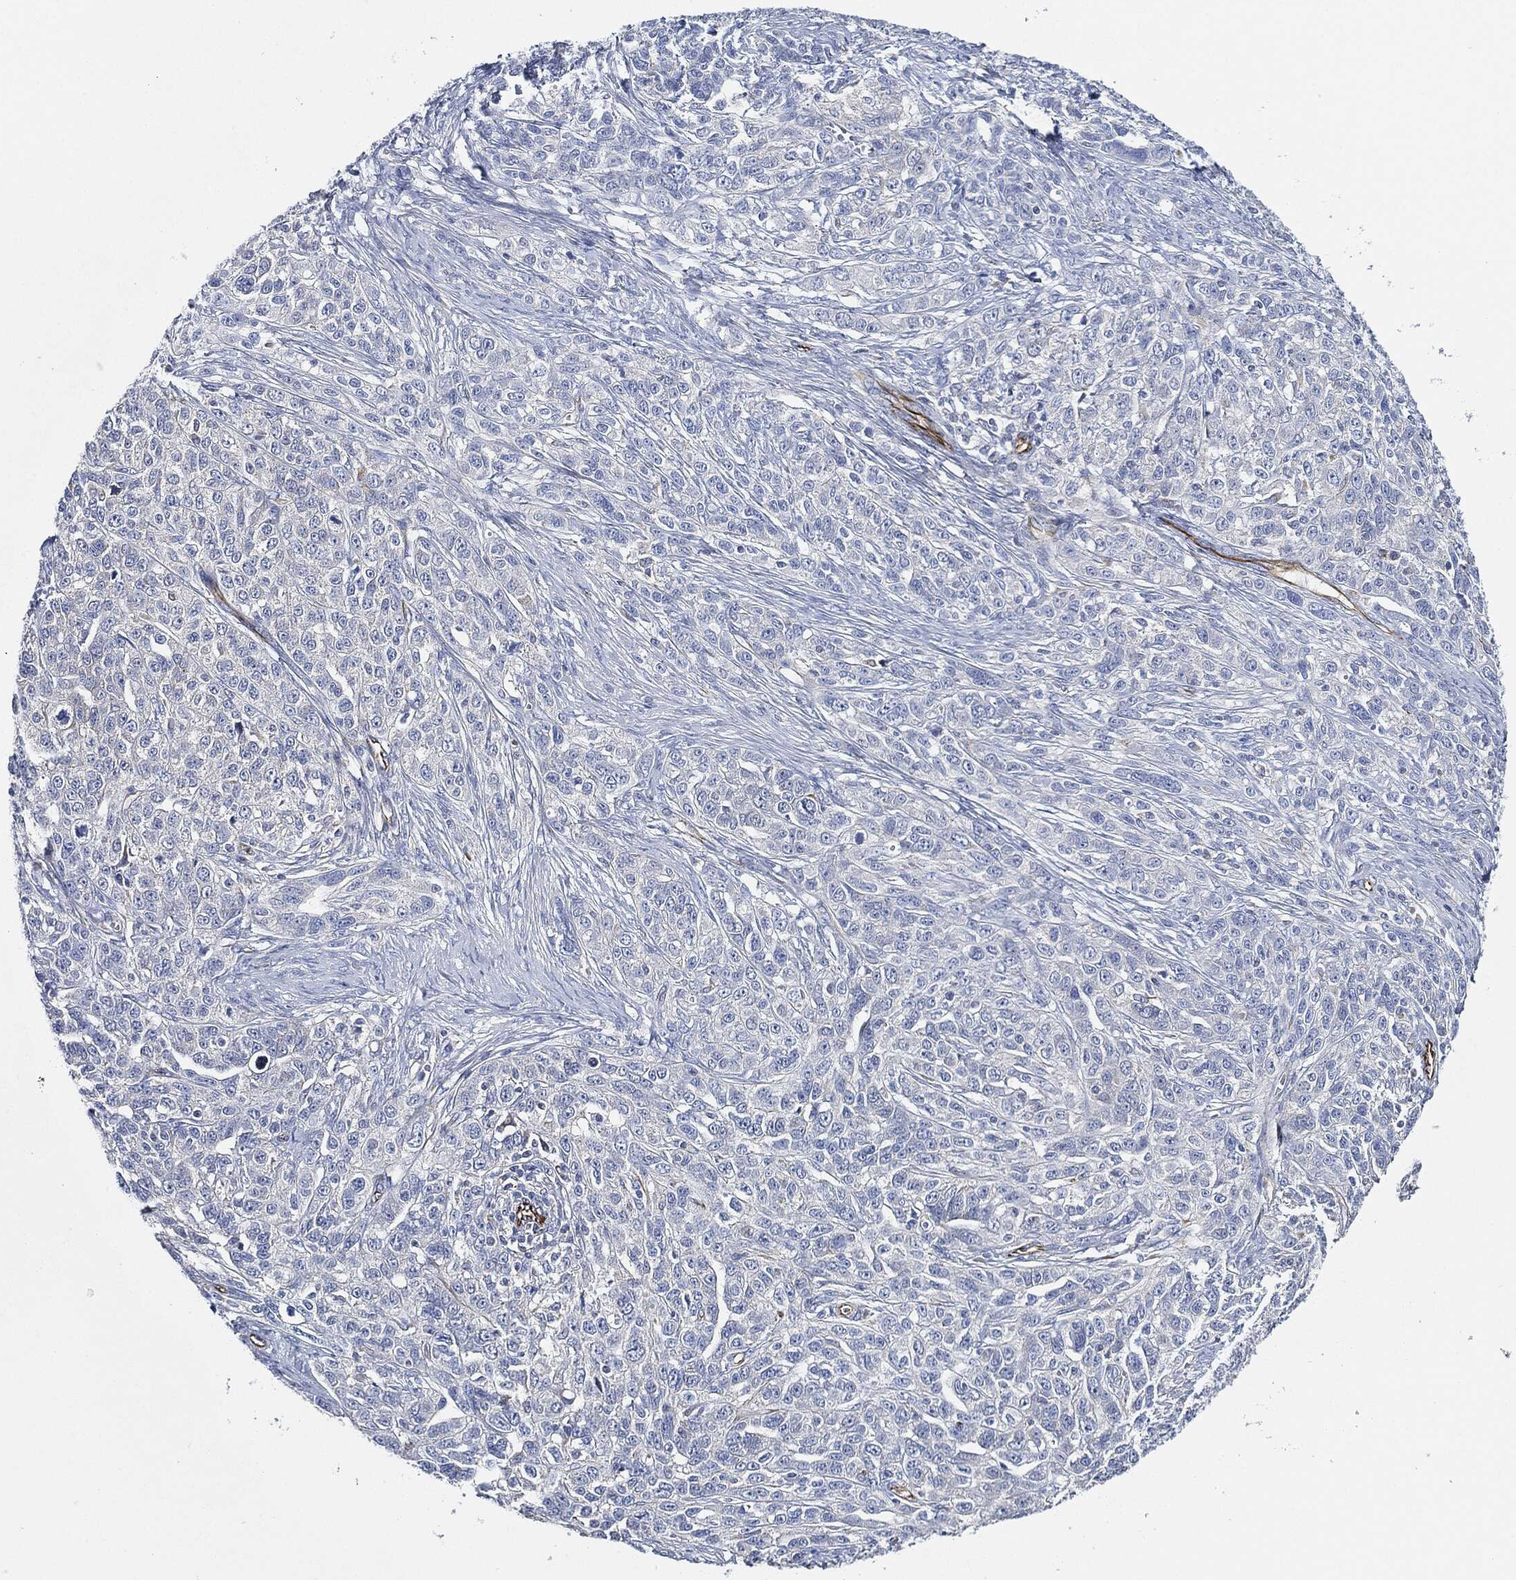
{"staining": {"intensity": "negative", "quantity": "none", "location": "none"}, "tissue": "ovarian cancer", "cell_type": "Tumor cells", "image_type": "cancer", "snomed": [{"axis": "morphology", "description": "Cystadenocarcinoma, serous, NOS"}, {"axis": "topography", "description": "Ovary"}], "caption": "DAB (3,3'-diaminobenzidine) immunohistochemical staining of human ovarian serous cystadenocarcinoma shows no significant expression in tumor cells.", "gene": "THSD1", "patient": {"sex": "female", "age": 71}}